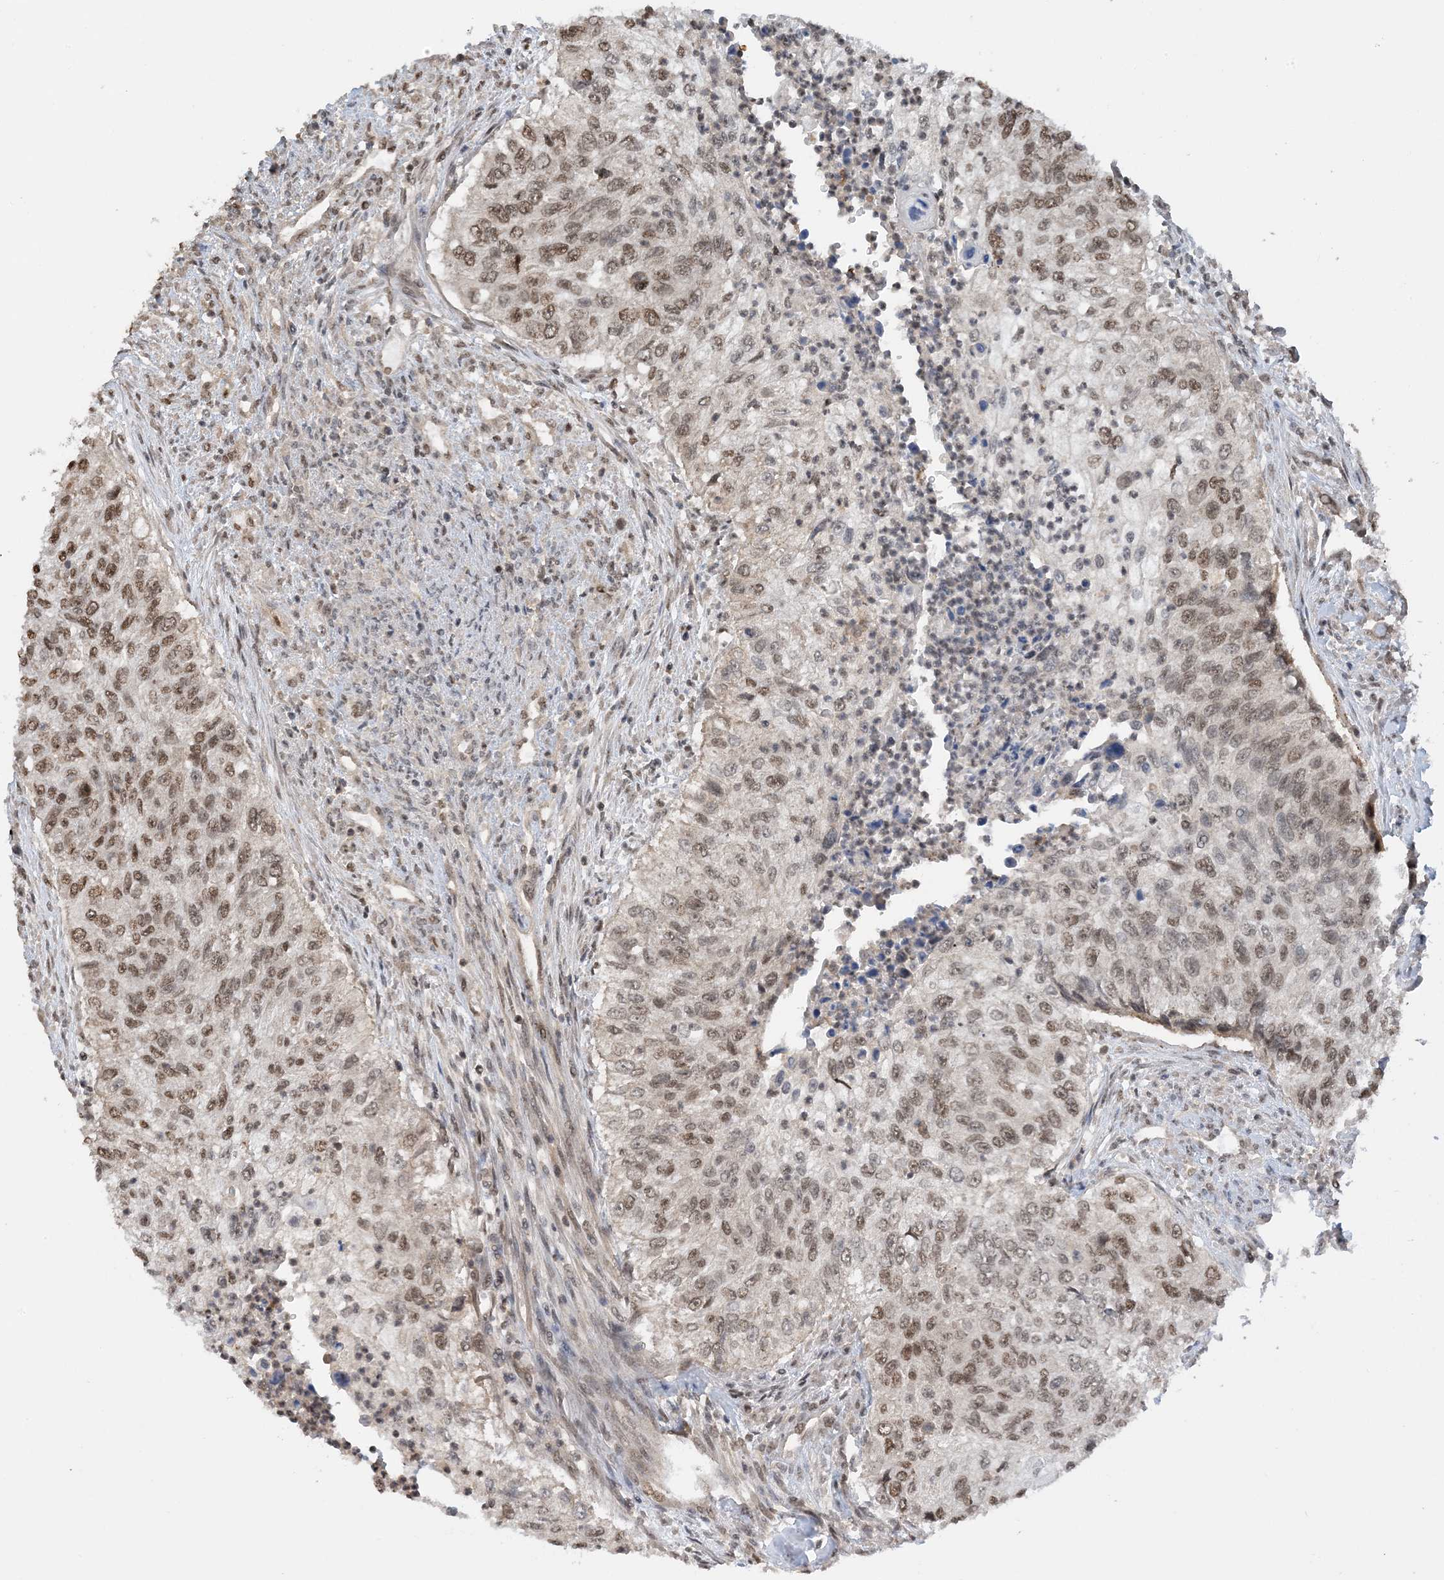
{"staining": {"intensity": "moderate", "quantity": ">75%", "location": "nuclear"}, "tissue": "urothelial cancer", "cell_type": "Tumor cells", "image_type": "cancer", "snomed": [{"axis": "morphology", "description": "Urothelial carcinoma, High grade"}, {"axis": "topography", "description": "Urinary bladder"}], "caption": "Protein staining exhibits moderate nuclear positivity in about >75% of tumor cells in urothelial carcinoma (high-grade).", "gene": "ACYP2", "patient": {"sex": "female", "age": 60}}